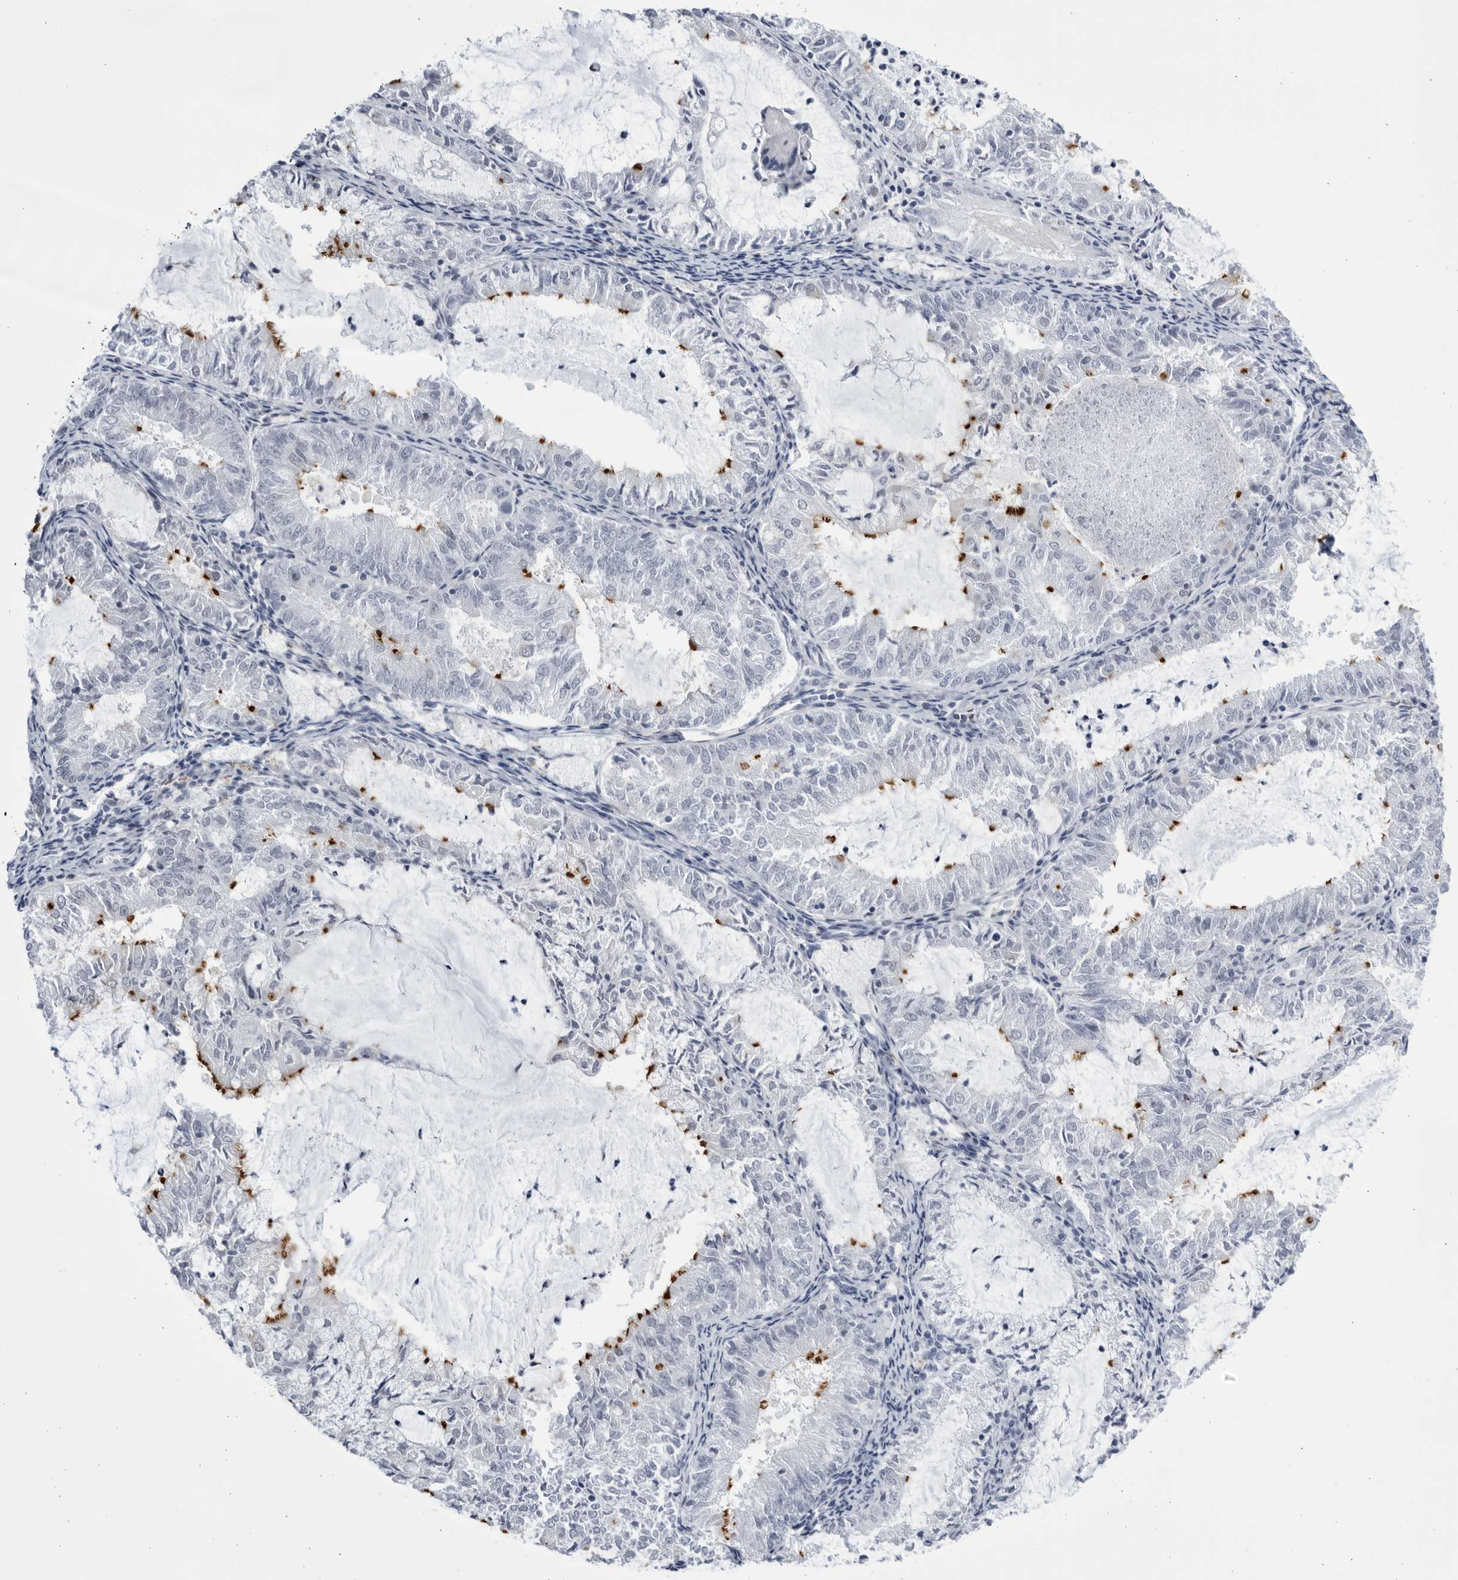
{"staining": {"intensity": "strong", "quantity": "<25%", "location": "cytoplasmic/membranous"}, "tissue": "endometrial cancer", "cell_type": "Tumor cells", "image_type": "cancer", "snomed": [{"axis": "morphology", "description": "Adenocarcinoma, NOS"}, {"axis": "topography", "description": "Endometrium"}], "caption": "Immunohistochemical staining of human endometrial adenocarcinoma demonstrates medium levels of strong cytoplasmic/membranous staining in approximately <25% of tumor cells.", "gene": "CCDC181", "patient": {"sex": "female", "age": 57}}